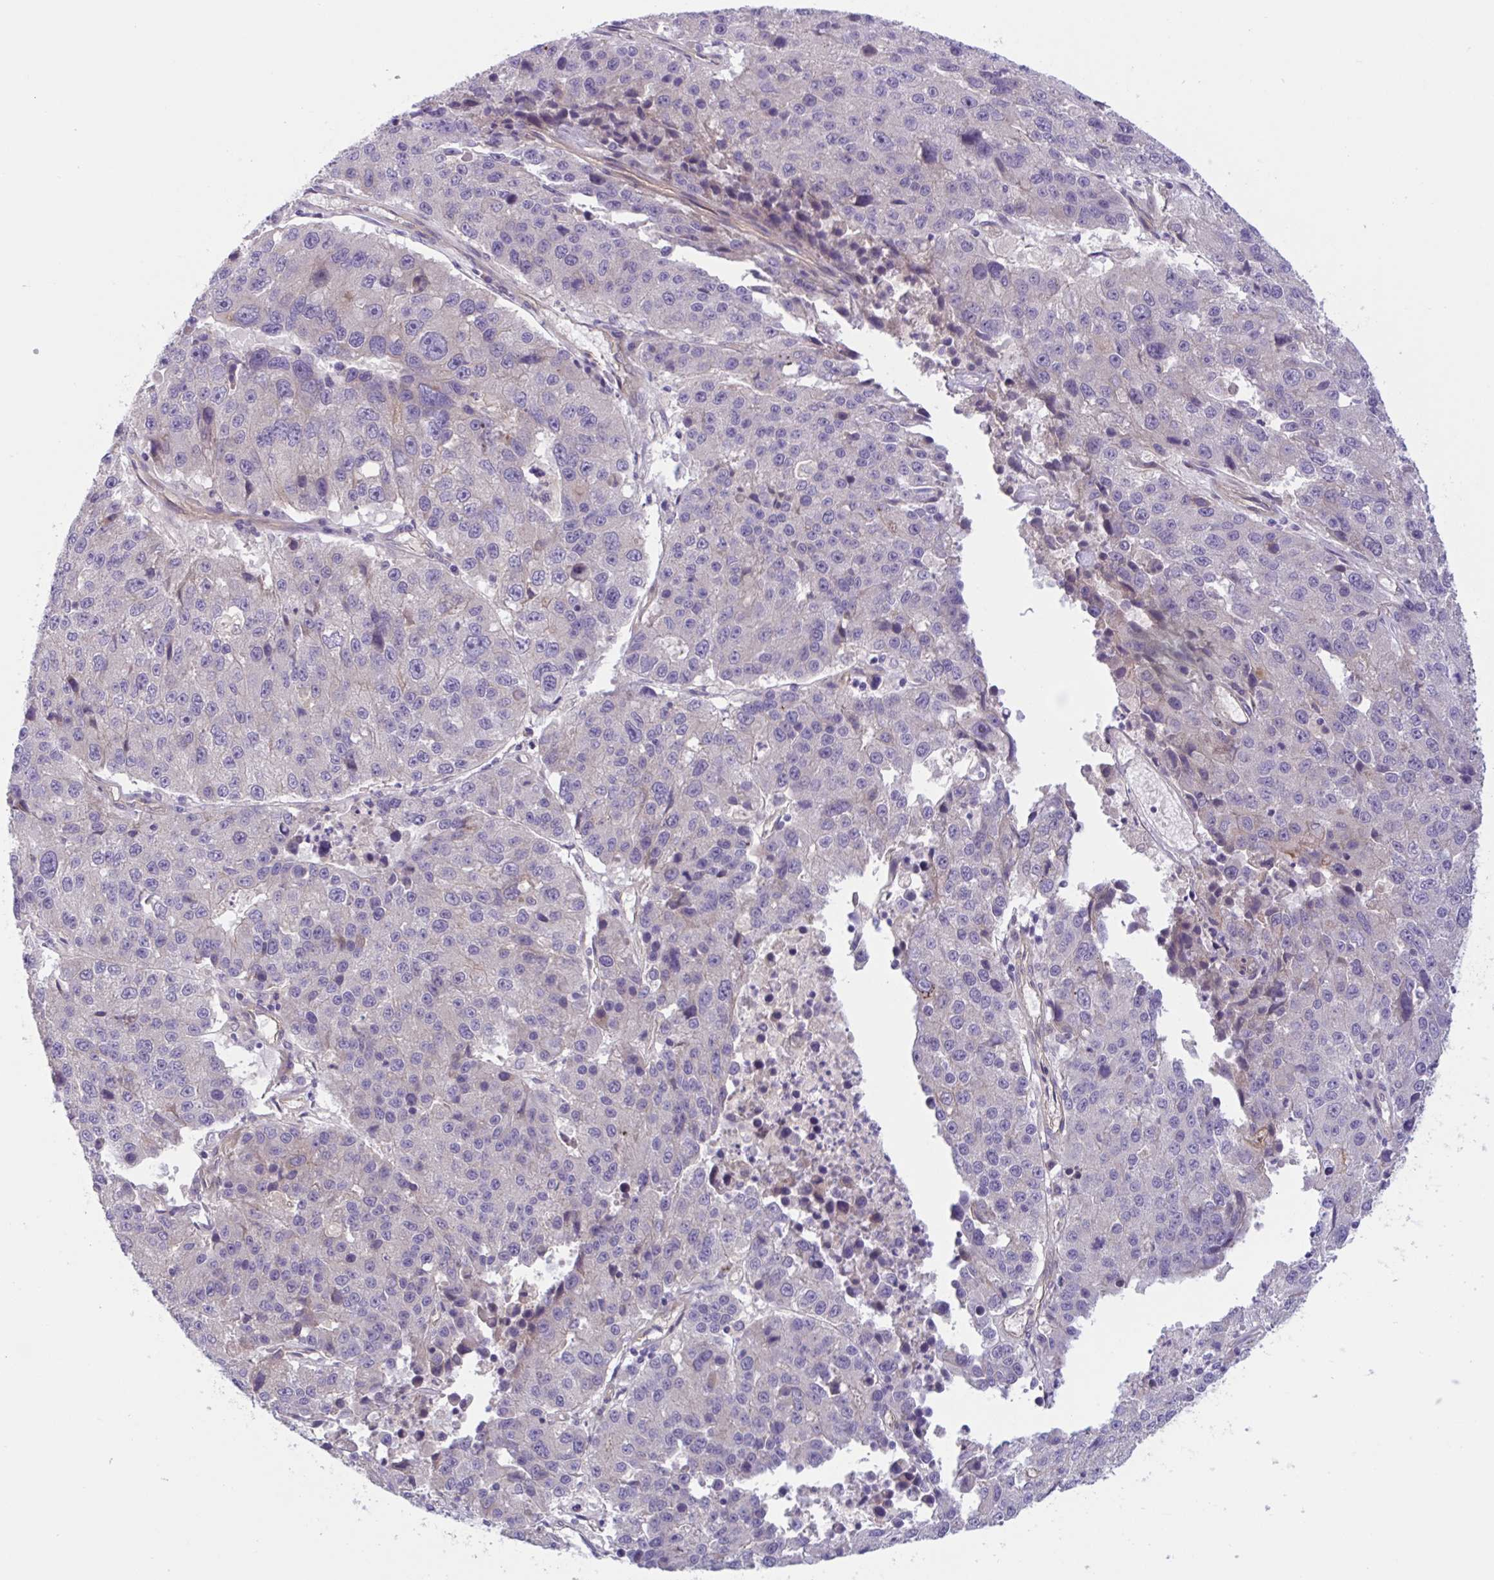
{"staining": {"intensity": "negative", "quantity": "none", "location": "none"}, "tissue": "stomach cancer", "cell_type": "Tumor cells", "image_type": "cancer", "snomed": [{"axis": "morphology", "description": "Adenocarcinoma, NOS"}, {"axis": "topography", "description": "Stomach"}], "caption": "DAB (3,3'-diaminobenzidine) immunohistochemical staining of human stomach cancer (adenocarcinoma) exhibits no significant staining in tumor cells.", "gene": "TTC7B", "patient": {"sex": "male", "age": 71}}